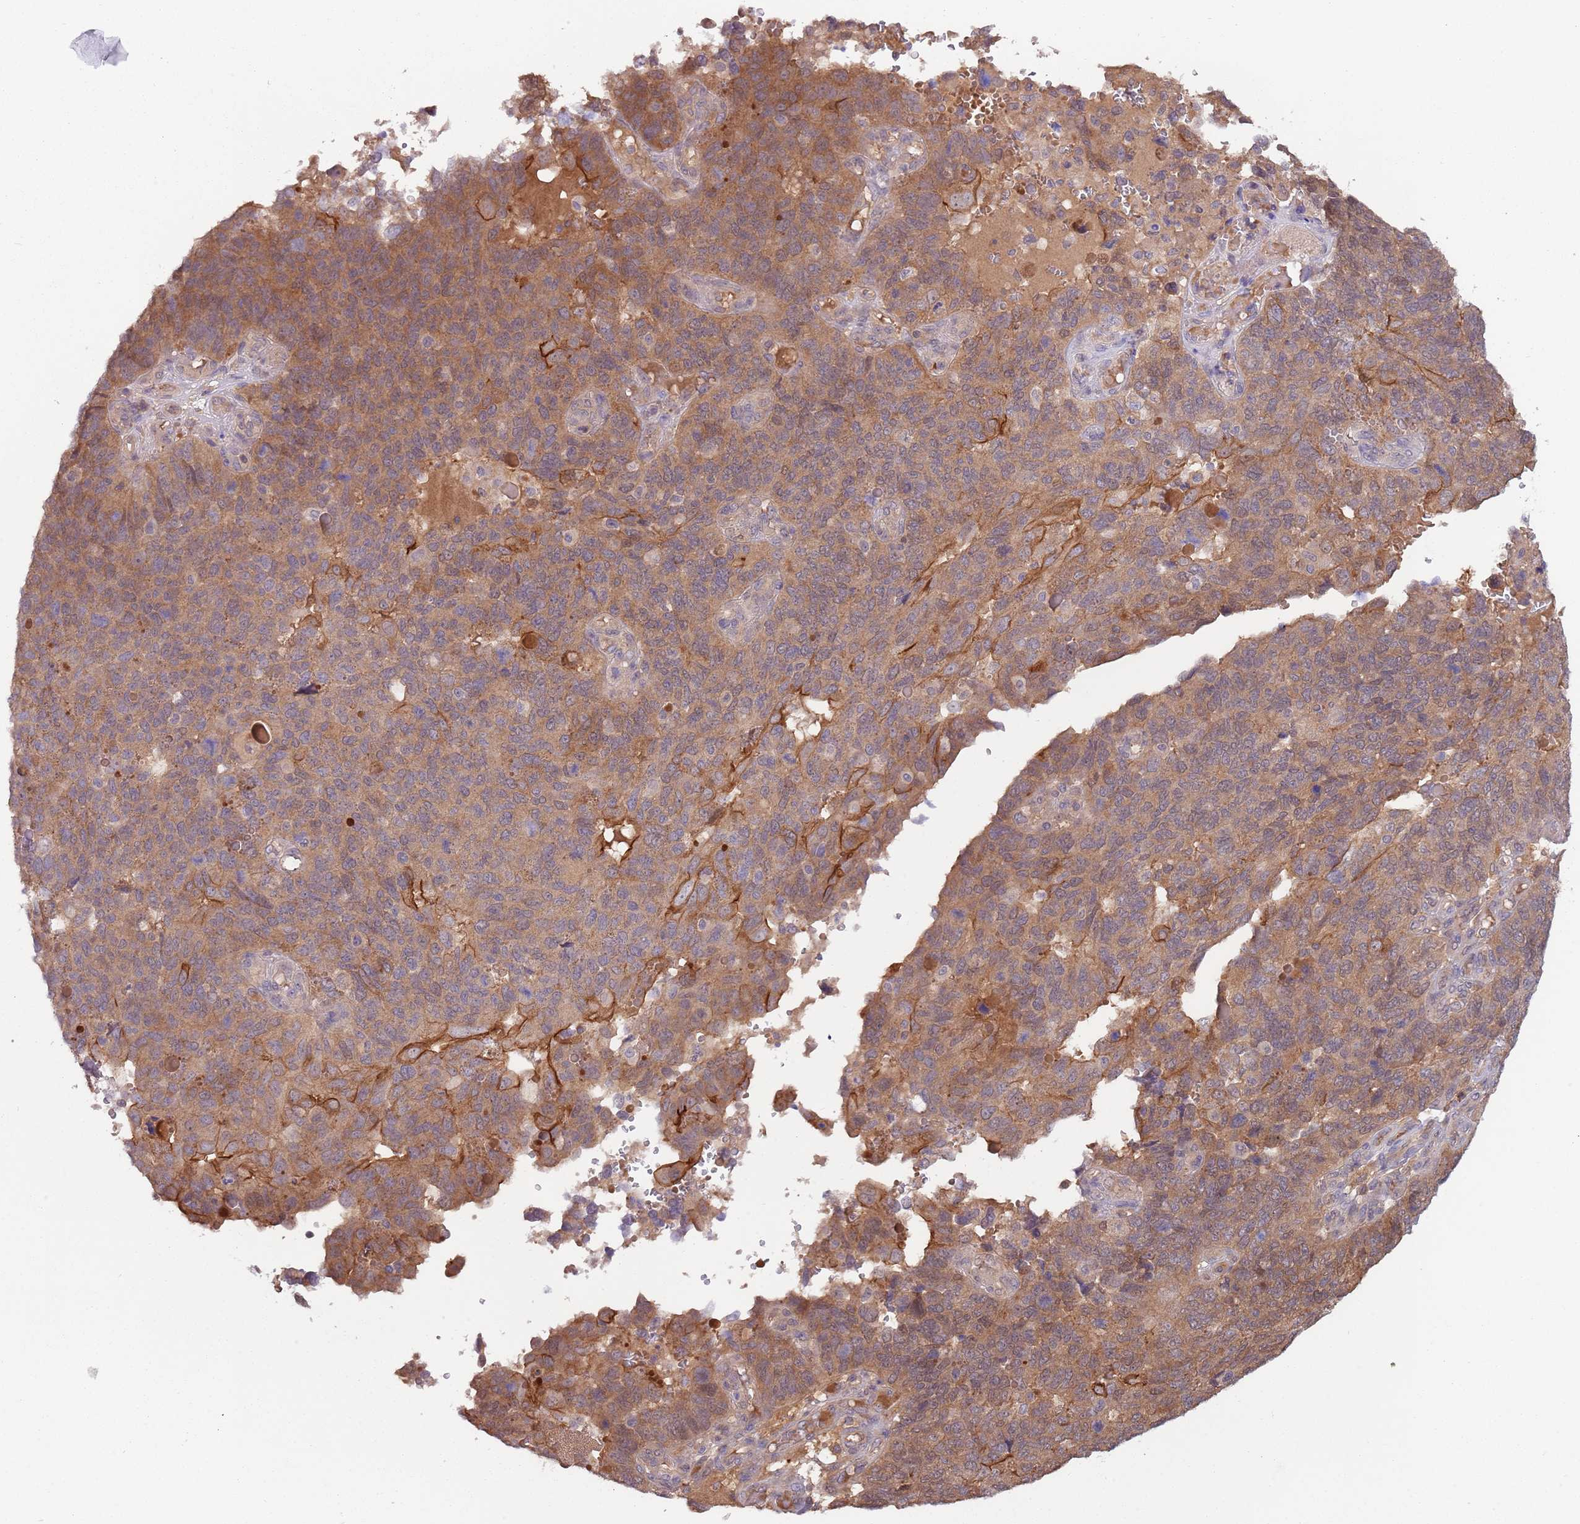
{"staining": {"intensity": "moderate", "quantity": ">75%", "location": "cytoplasmic/membranous"}, "tissue": "endometrial cancer", "cell_type": "Tumor cells", "image_type": "cancer", "snomed": [{"axis": "morphology", "description": "Adenocarcinoma, NOS"}, {"axis": "topography", "description": "Endometrium"}], "caption": "The image demonstrates immunohistochemical staining of adenocarcinoma (endometrial). There is moderate cytoplasmic/membranous expression is appreciated in about >75% of tumor cells. The staining is performed using DAB (3,3'-diaminobenzidine) brown chromogen to label protein expression. The nuclei are counter-stained blue using hematoxylin.", "gene": "GSDMD", "patient": {"sex": "female", "age": 66}}